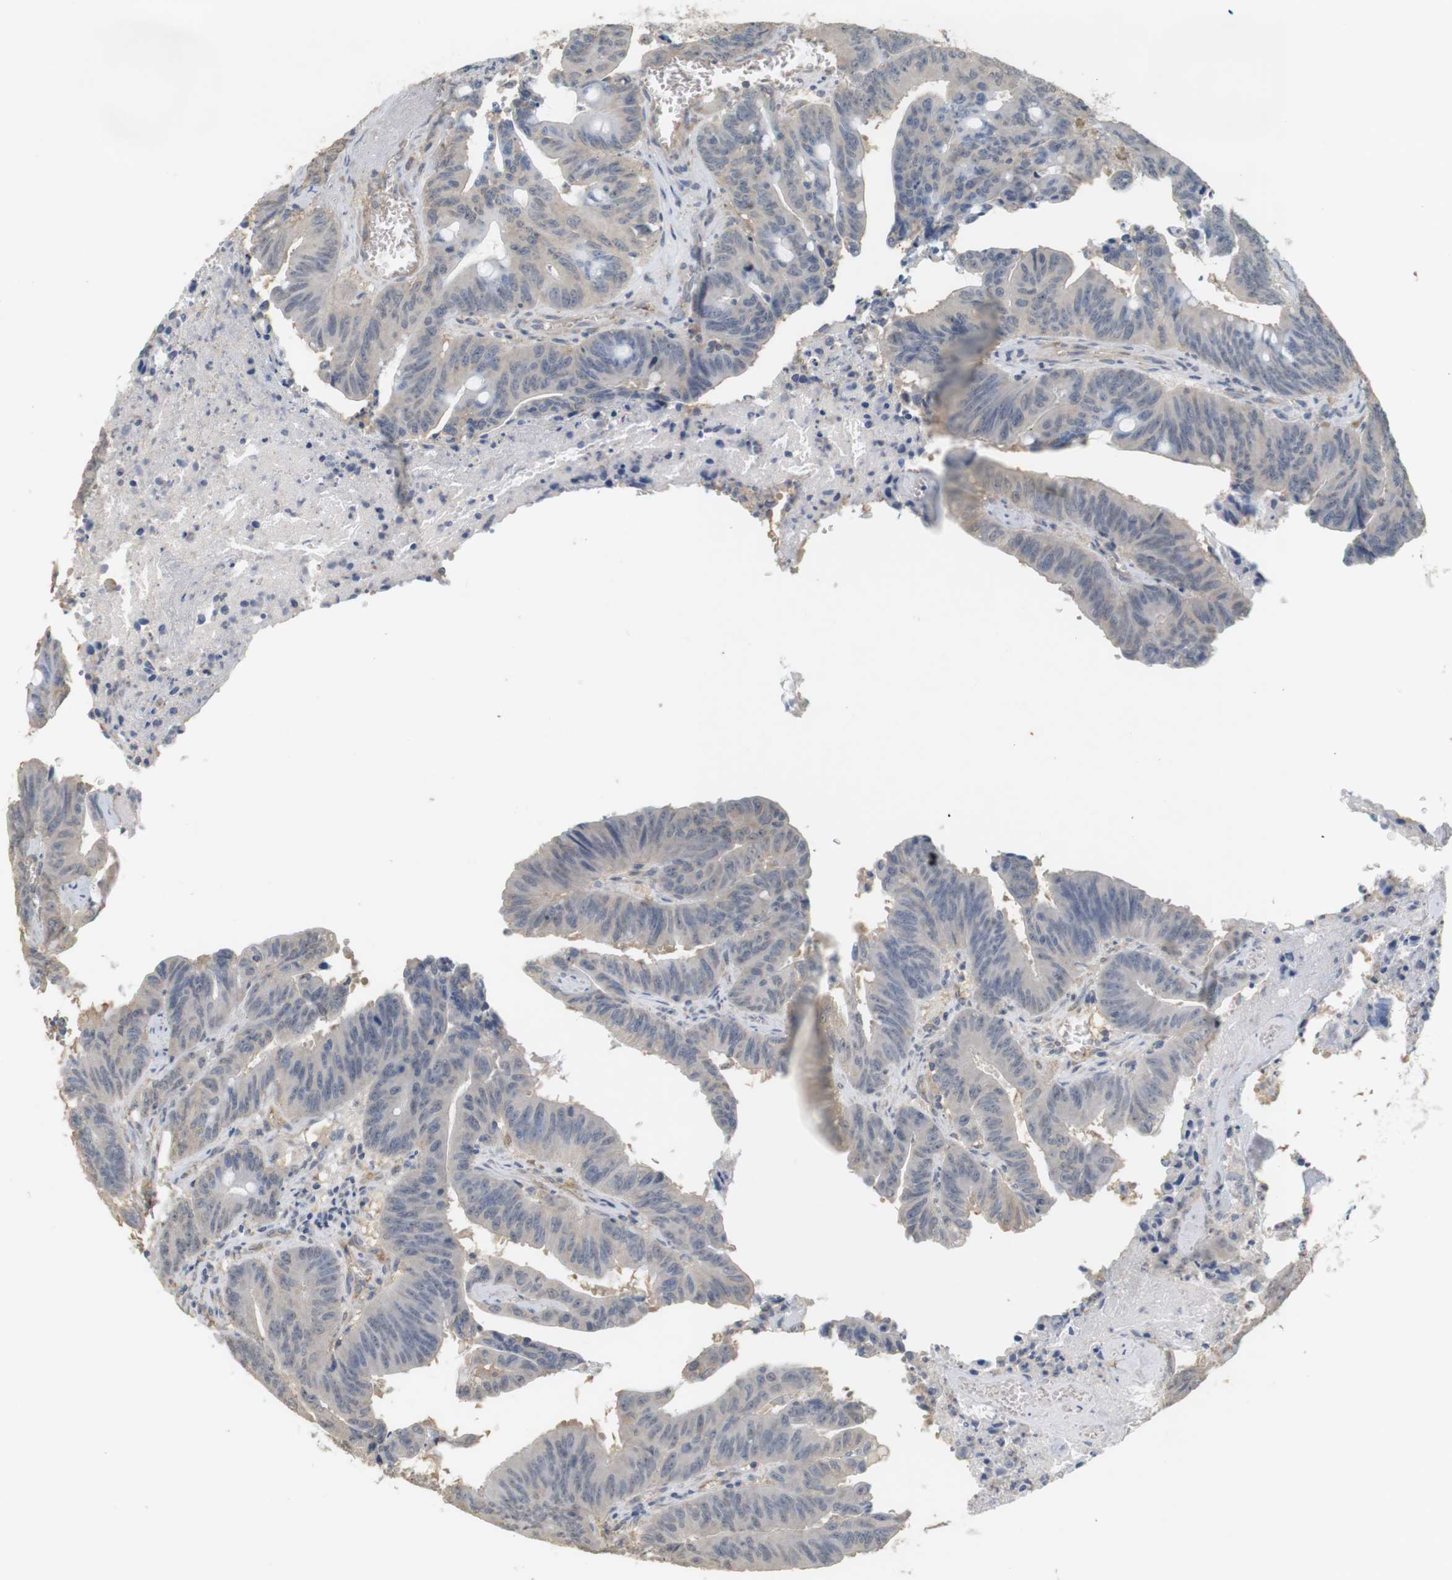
{"staining": {"intensity": "negative", "quantity": "none", "location": "none"}, "tissue": "colorectal cancer", "cell_type": "Tumor cells", "image_type": "cancer", "snomed": [{"axis": "morphology", "description": "Adenocarcinoma, NOS"}, {"axis": "topography", "description": "Colon"}], "caption": "This is an immunohistochemistry image of colorectal cancer. There is no expression in tumor cells.", "gene": "OSR1", "patient": {"sex": "male", "age": 45}}